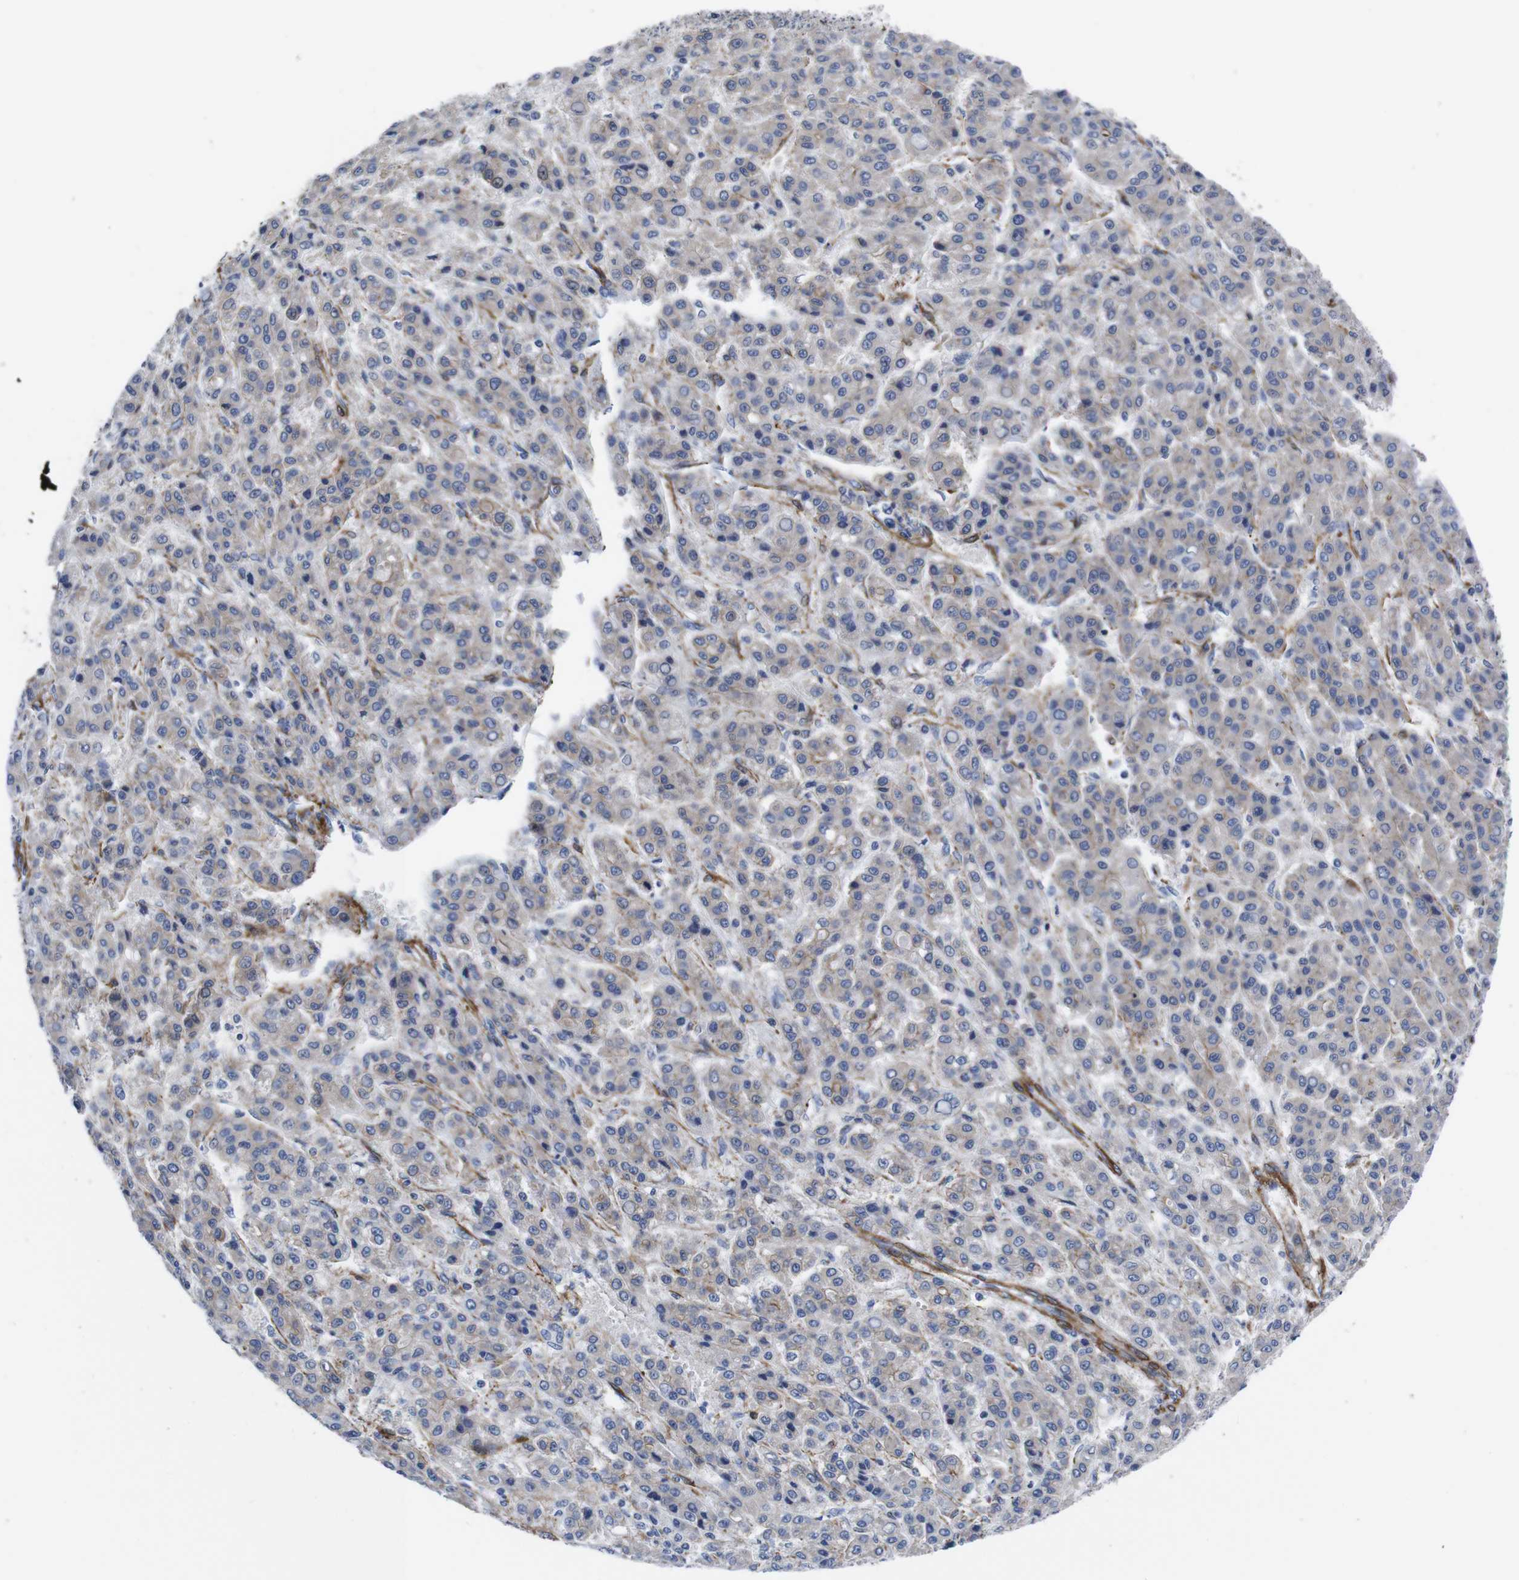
{"staining": {"intensity": "weak", "quantity": "<25%", "location": "cytoplasmic/membranous"}, "tissue": "liver cancer", "cell_type": "Tumor cells", "image_type": "cancer", "snomed": [{"axis": "morphology", "description": "Carcinoma, Hepatocellular, NOS"}, {"axis": "topography", "description": "Liver"}], "caption": "A high-resolution micrograph shows immunohistochemistry staining of hepatocellular carcinoma (liver), which reveals no significant staining in tumor cells.", "gene": "WNT10A", "patient": {"sex": "male", "age": 70}}